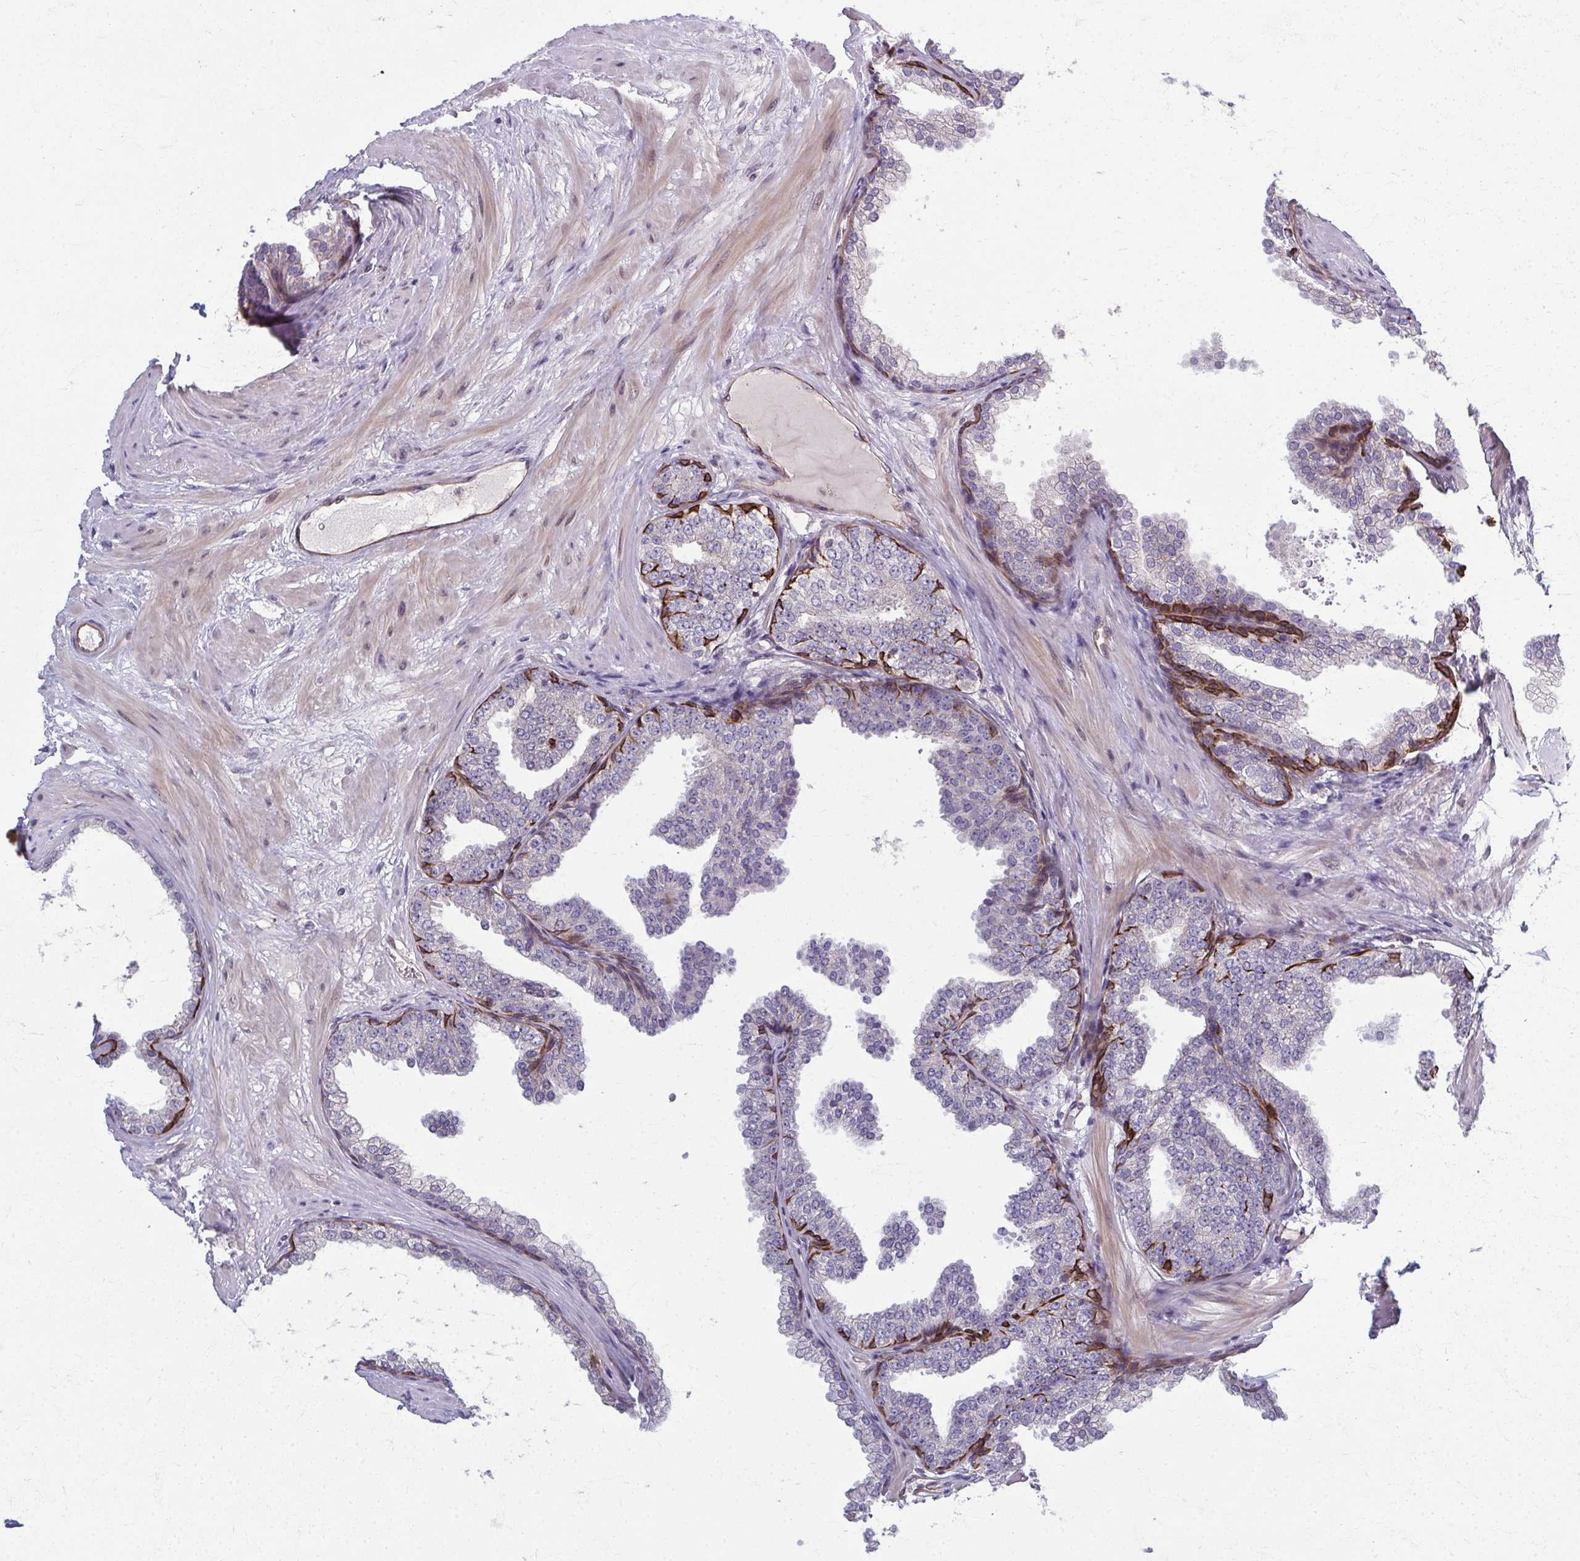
{"staining": {"intensity": "strong", "quantity": "<25%", "location": "cytoplasmic/membranous"}, "tissue": "prostate", "cell_type": "Glandular cells", "image_type": "normal", "snomed": [{"axis": "morphology", "description": "Normal tissue, NOS"}, {"axis": "topography", "description": "Prostate"}], "caption": "An immunohistochemistry (IHC) micrograph of unremarkable tissue is shown. Protein staining in brown labels strong cytoplasmic/membranous positivity in prostate within glandular cells.", "gene": "EID2B", "patient": {"sex": "male", "age": 37}}